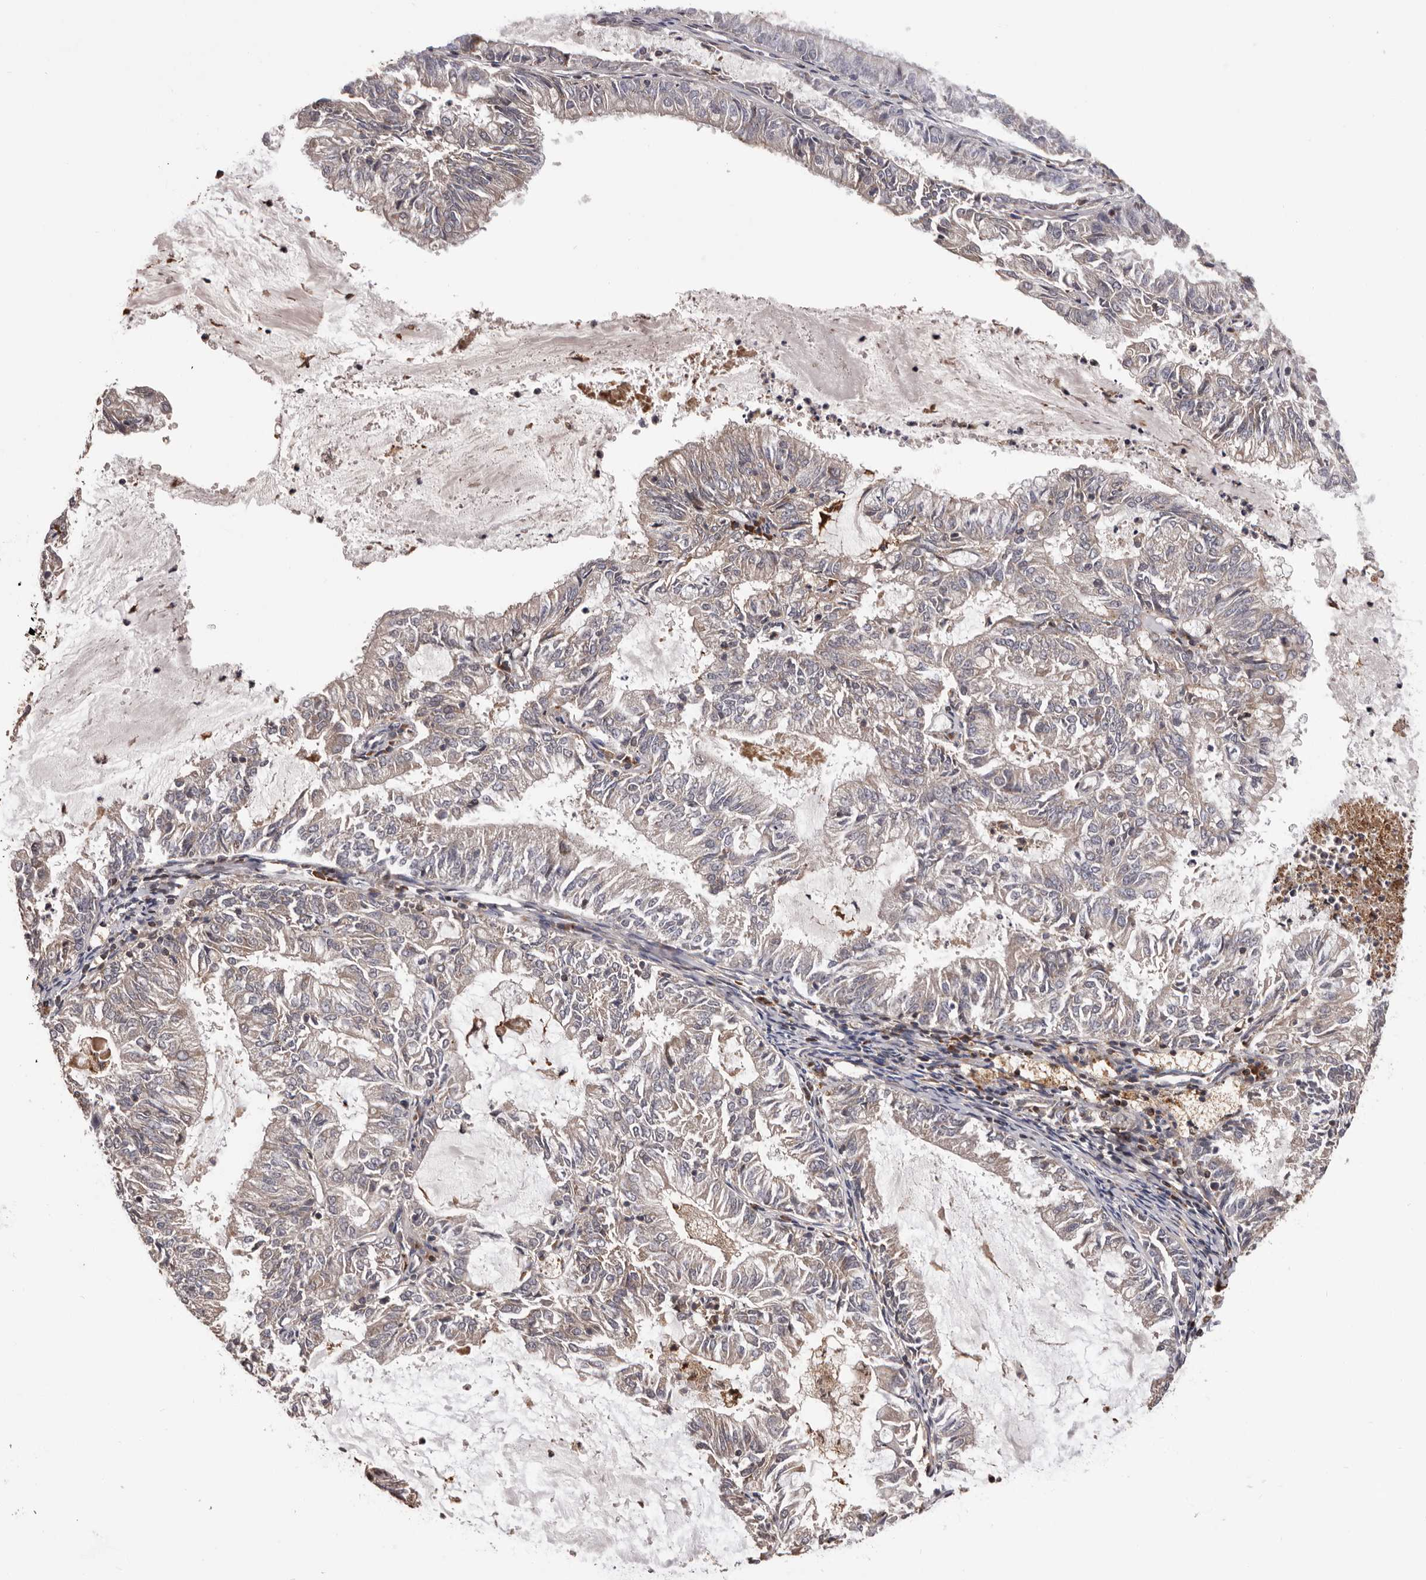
{"staining": {"intensity": "negative", "quantity": "none", "location": "none"}, "tissue": "endometrial cancer", "cell_type": "Tumor cells", "image_type": "cancer", "snomed": [{"axis": "morphology", "description": "Adenocarcinoma, NOS"}, {"axis": "topography", "description": "Endometrium"}], "caption": "Protein analysis of endometrial cancer displays no significant positivity in tumor cells.", "gene": "ADAMTS2", "patient": {"sex": "female", "age": 57}}